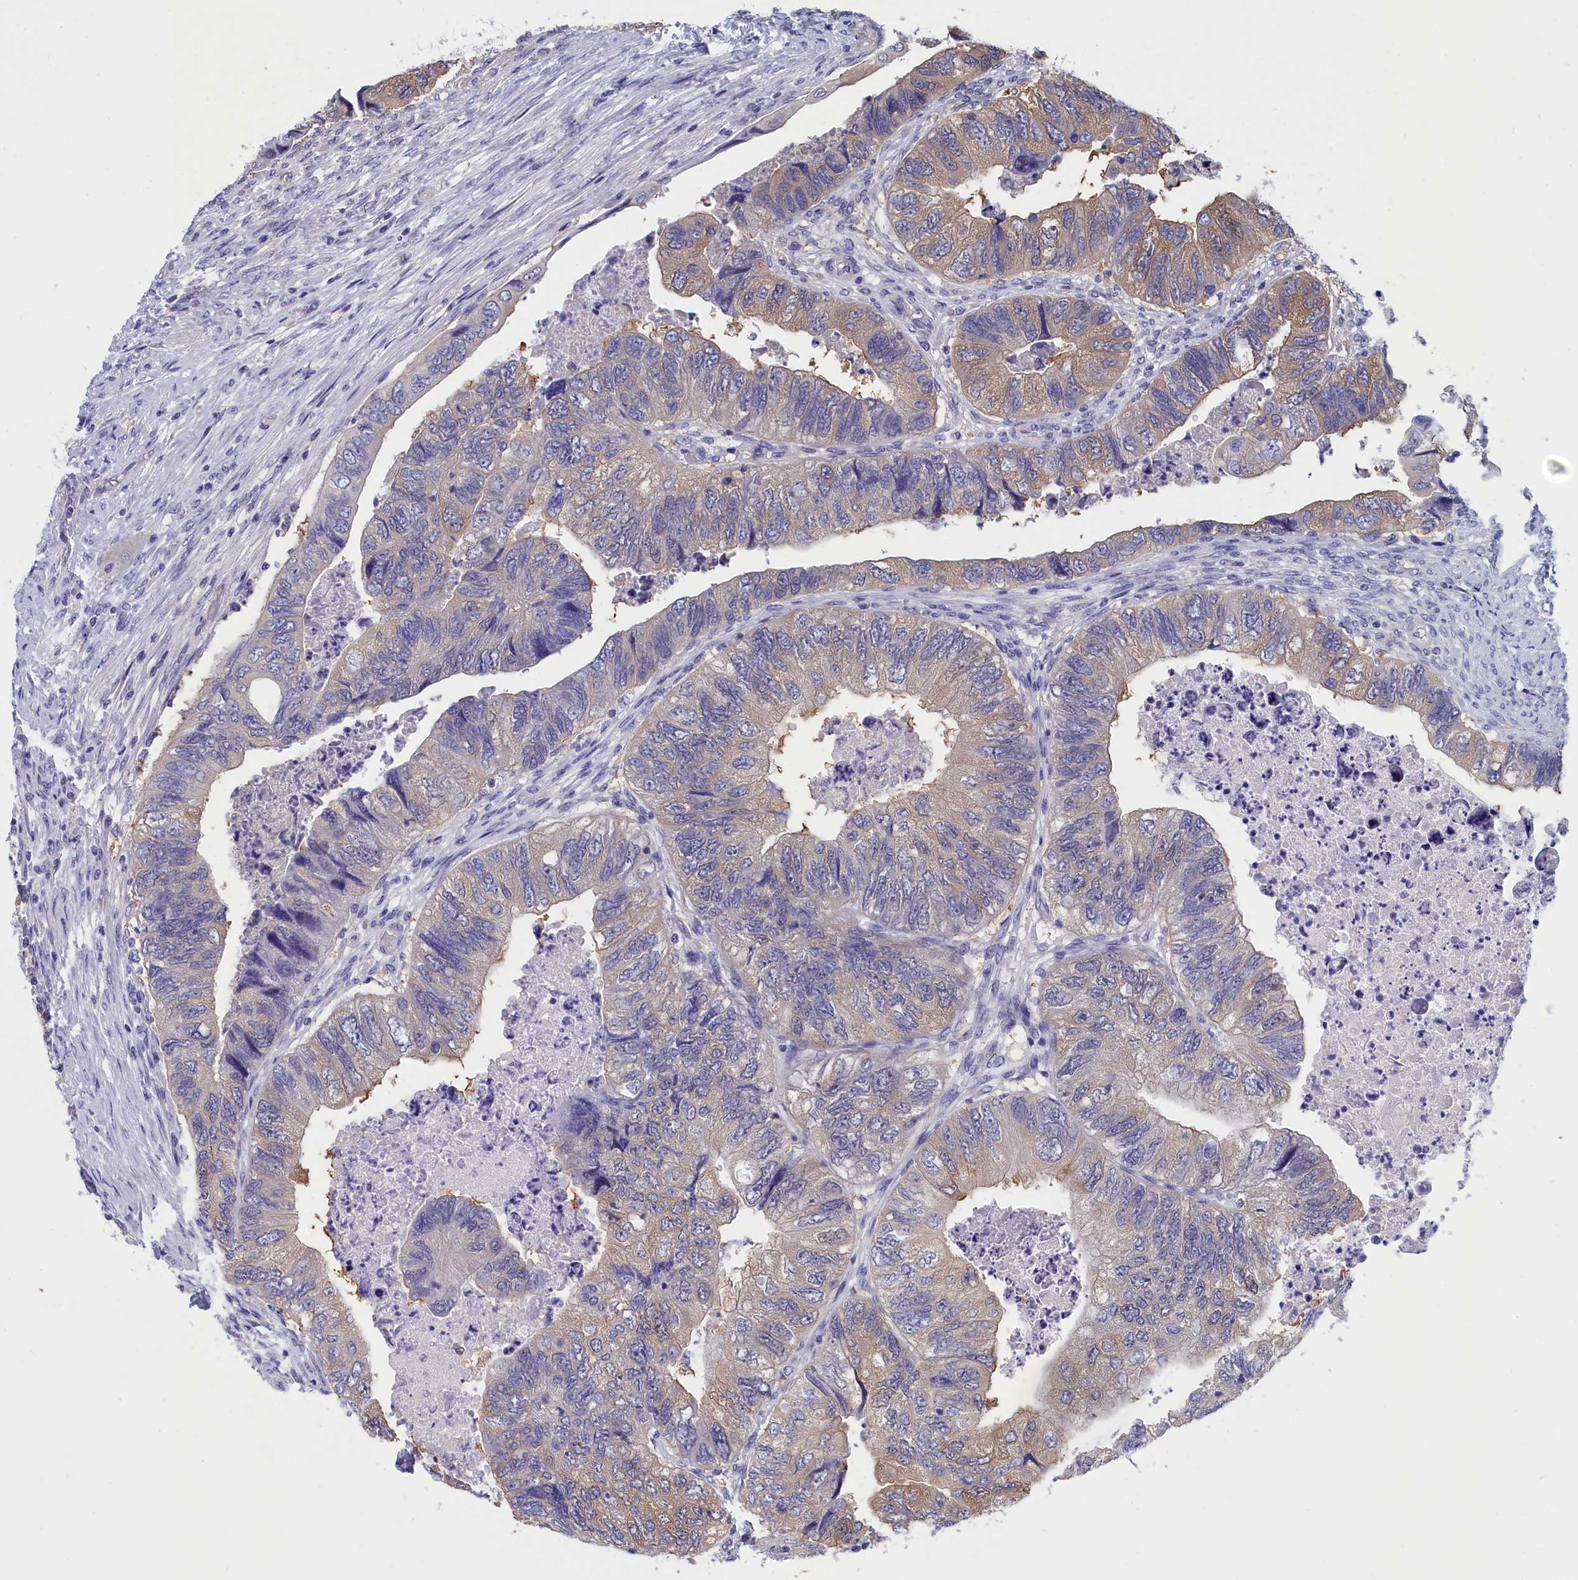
{"staining": {"intensity": "weak", "quantity": "25%-75%", "location": "cytoplasmic/membranous"}, "tissue": "colorectal cancer", "cell_type": "Tumor cells", "image_type": "cancer", "snomed": [{"axis": "morphology", "description": "Adenocarcinoma, NOS"}, {"axis": "topography", "description": "Rectum"}], "caption": "IHC (DAB (3,3'-diaminobenzidine)) staining of colorectal cancer displays weak cytoplasmic/membranous protein staining in about 25%-75% of tumor cells.", "gene": "ABCC8", "patient": {"sex": "male", "age": 63}}